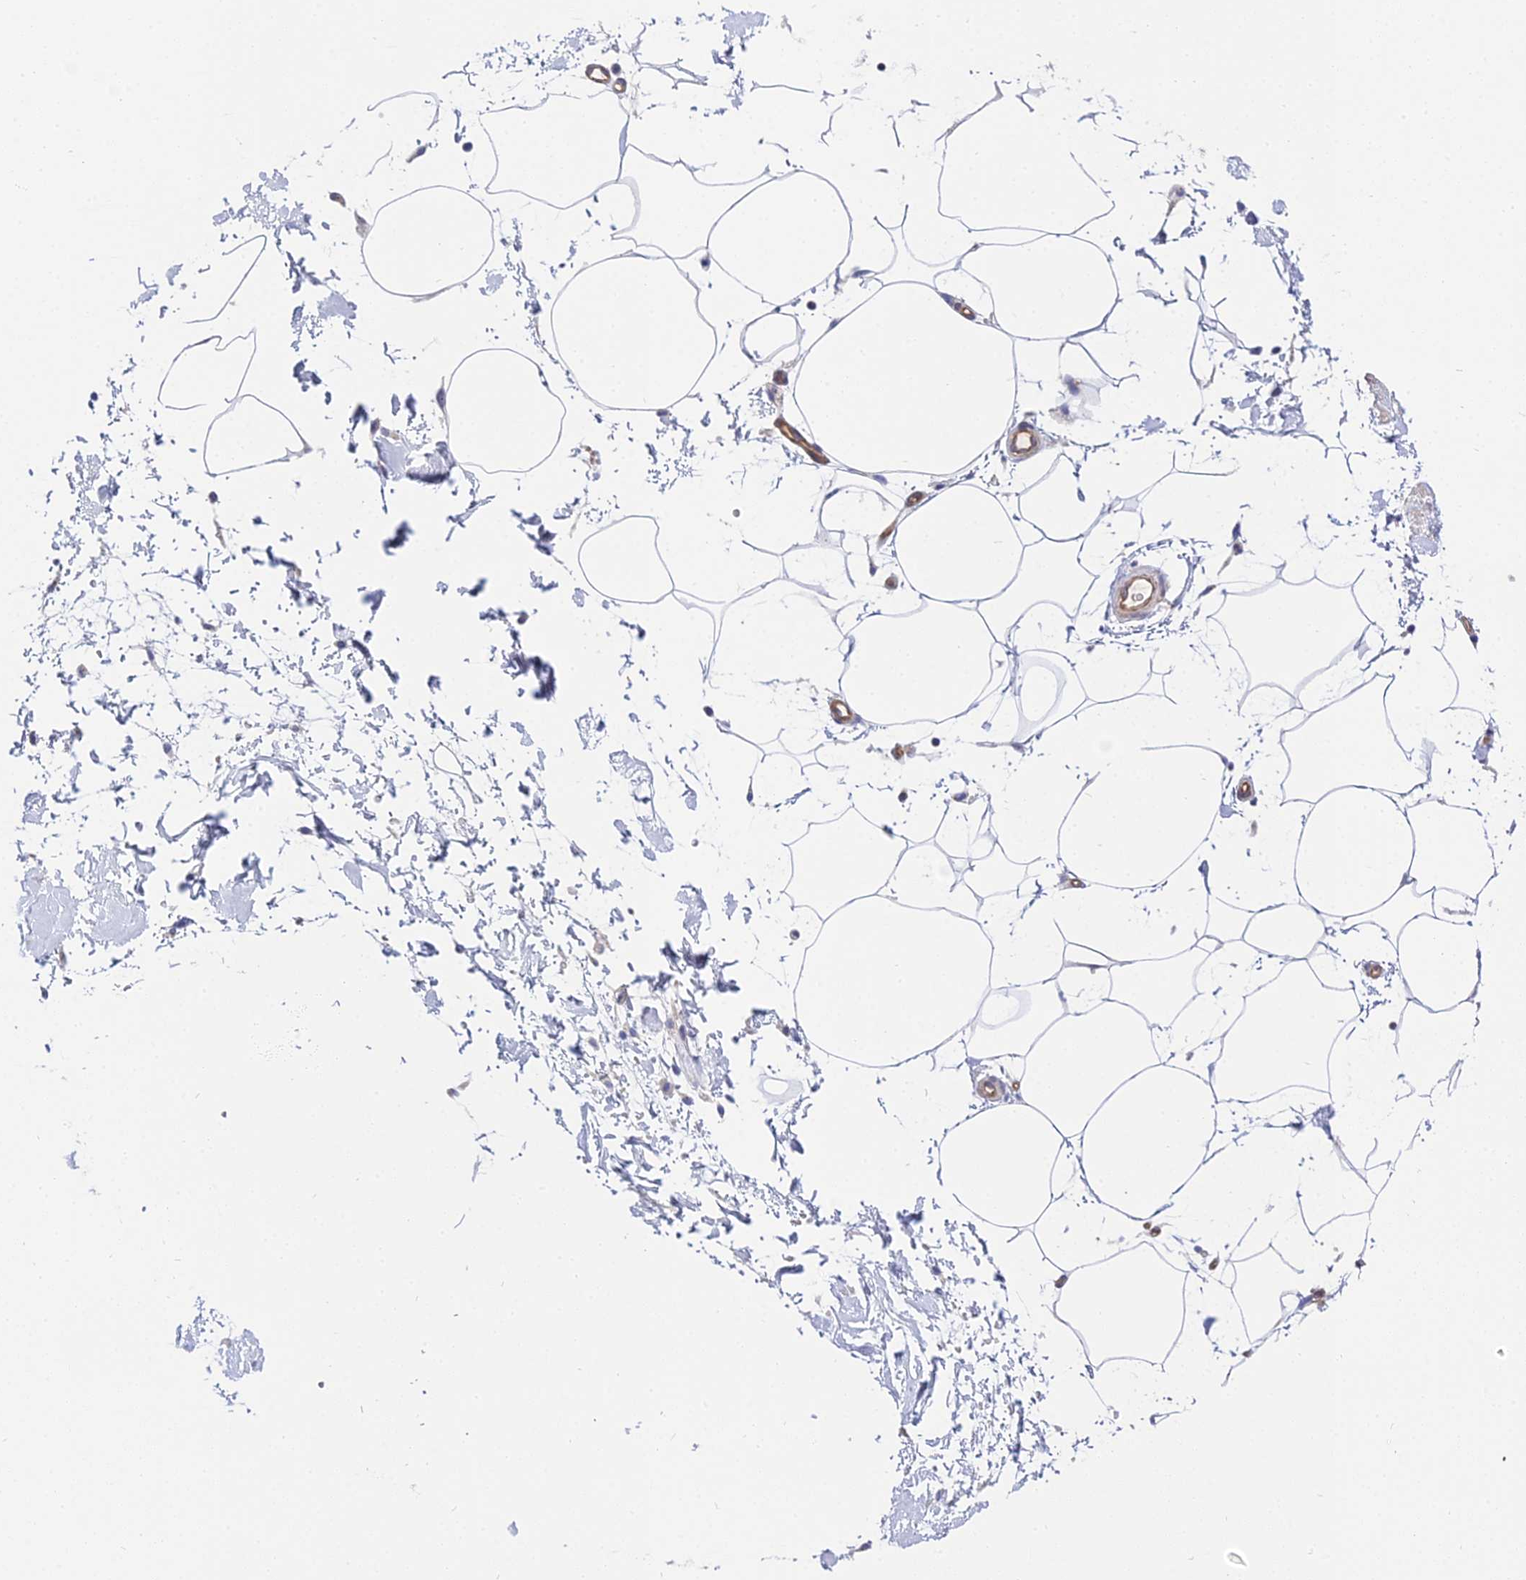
{"staining": {"intensity": "negative", "quantity": "none", "location": "none"}, "tissue": "adipose tissue", "cell_type": "Adipocytes", "image_type": "normal", "snomed": [{"axis": "morphology", "description": "Normal tissue, NOS"}, {"axis": "topography", "description": "Soft tissue"}, {"axis": "topography", "description": "Adipose tissue"}, {"axis": "topography", "description": "Vascular tissue"}, {"axis": "topography", "description": "Peripheral nerve tissue"}], "caption": "Image shows no significant protein staining in adipocytes of benign adipose tissue. Nuclei are stained in blue.", "gene": "APOBEC3H", "patient": {"sex": "male", "age": 74}}